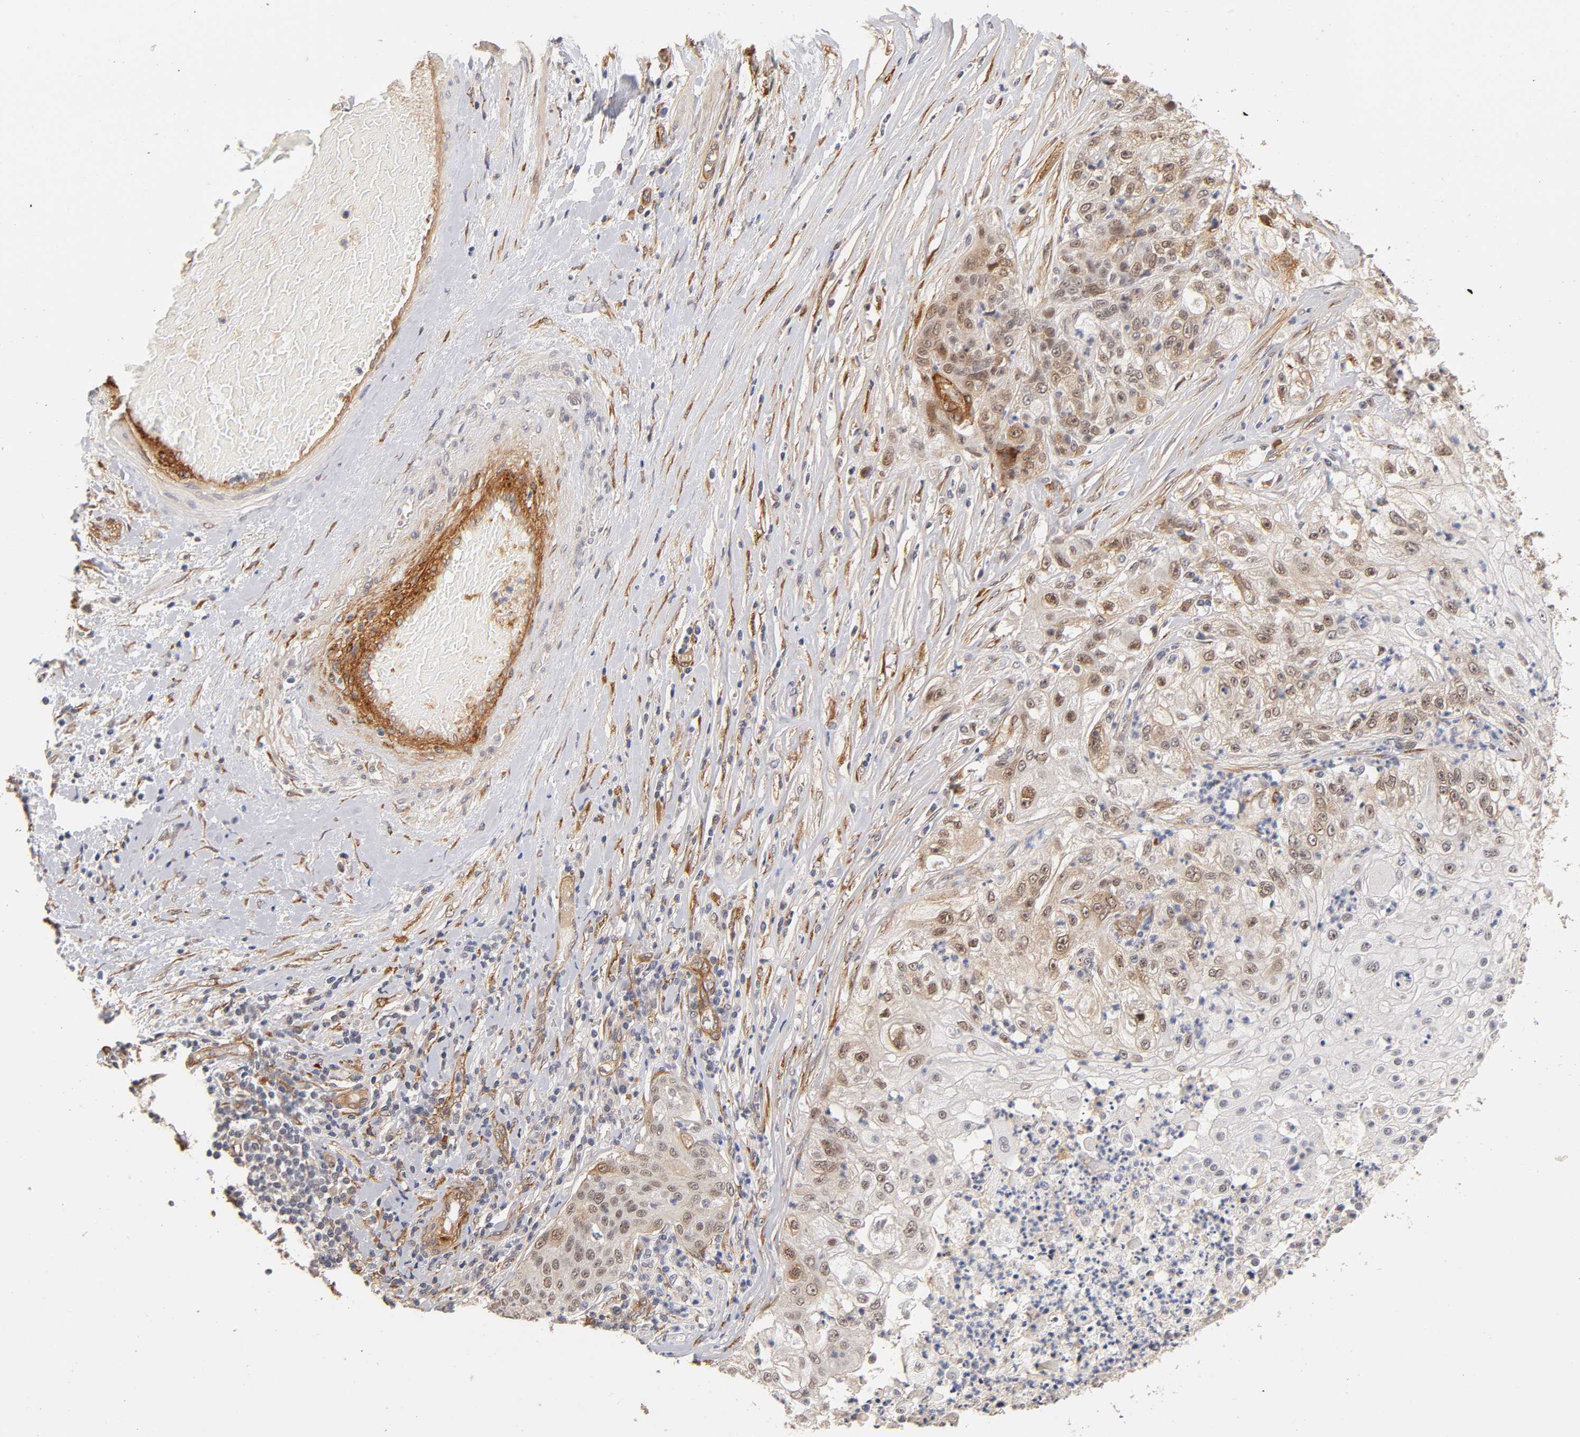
{"staining": {"intensity": "weak", "quantity": "25%-75%", "location": "cytoplasmic/membranous,nuclear"}, "tissue": "lung cancer", "cell_type": "Tumor cells", "image_type": "cancer", "snomed": [{"axis": "morphology", "description": "Inflammation, NOS"}, {"axis": "morphology", "description": "Squamous cell carcinoma, NOS"}, {"axis": "topography", "description": "Lymph node"}, {"axis": "topography", "description": "Soft tissue"}, {"axis": "topography", "description": "Lung"}], "caption": "Immunohistochemistry (IHC) (DAB) staining of human lung cancer (squamous cell carcinoma) displays weak cytoplasmic/membranous and nuclear protein positivity in about 25%-75% of tumor cells.", "gene": "LAMB1", "patient": {"sex": "male", "age": 66}}